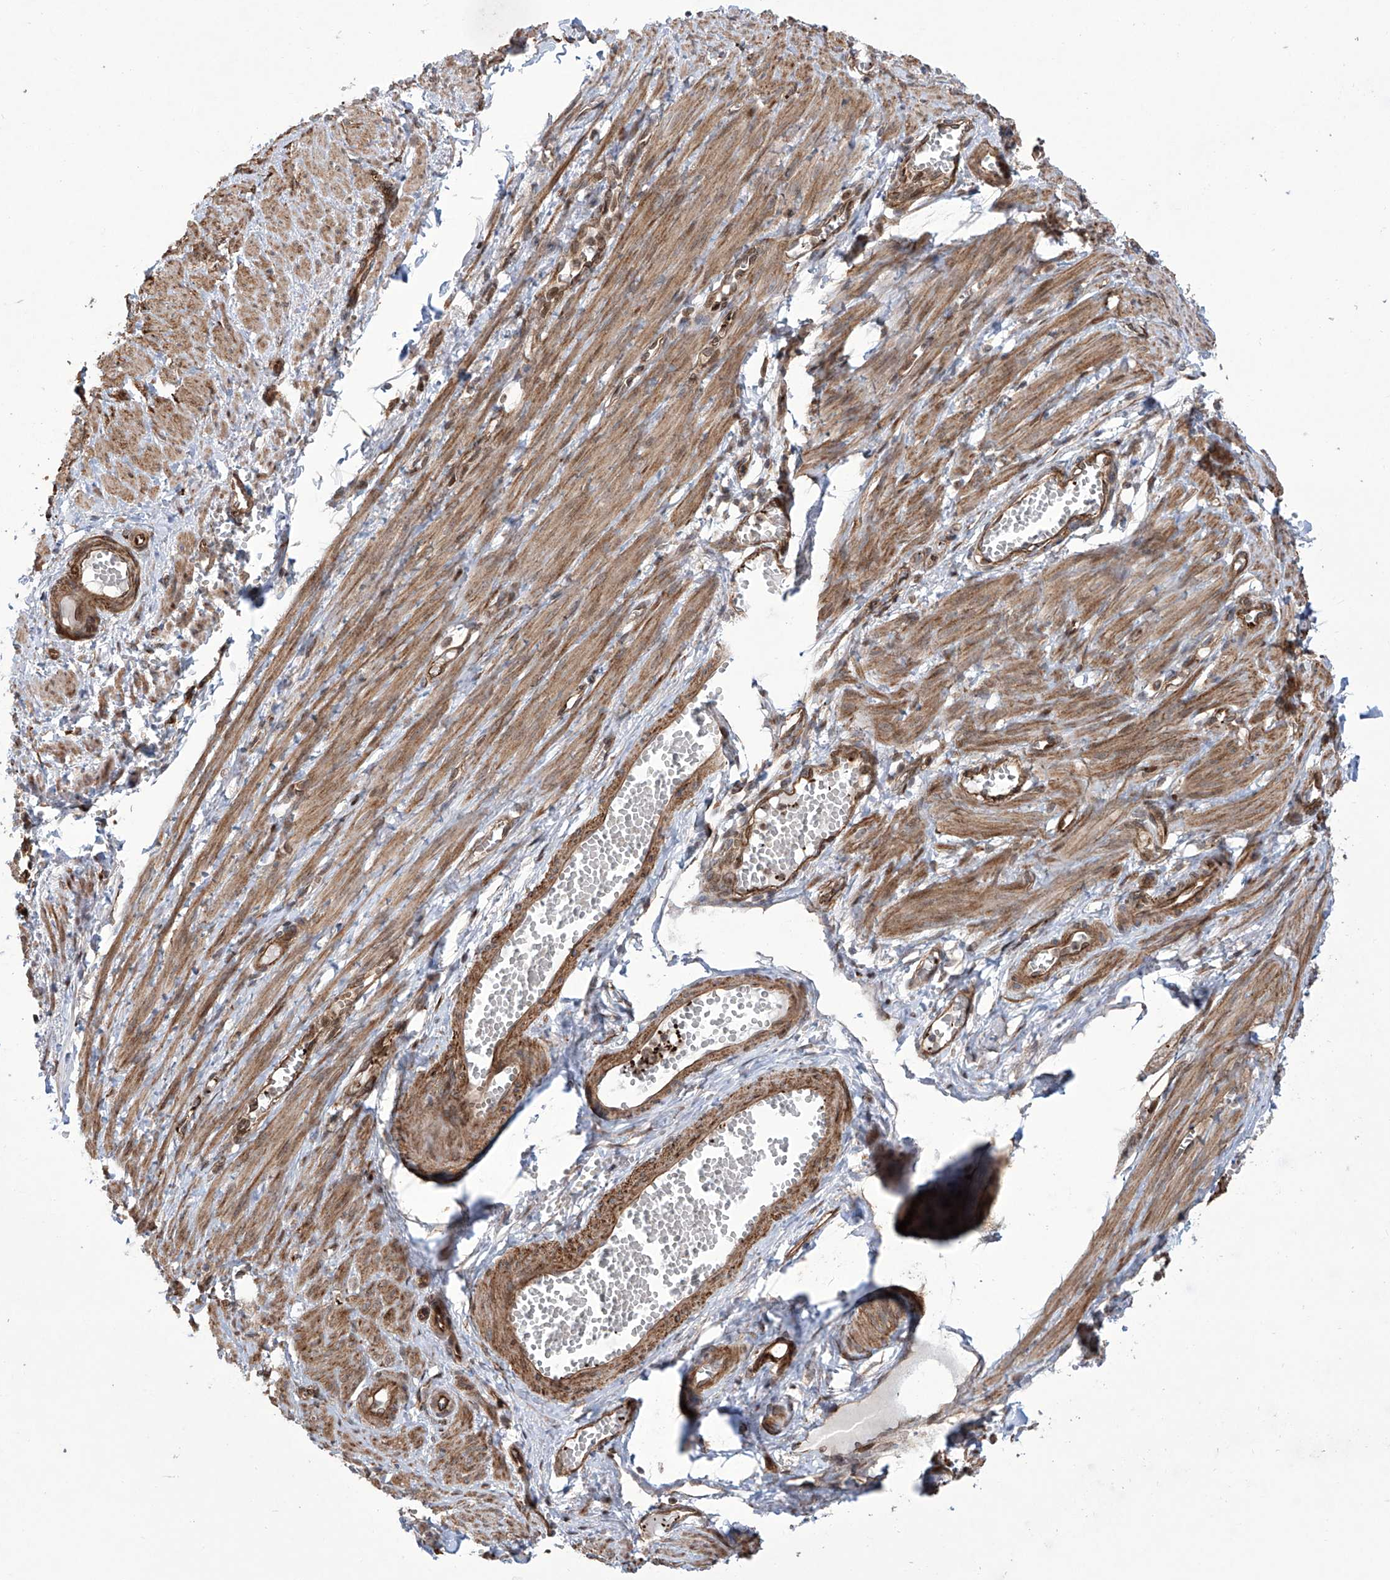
{"staining": {"intensity": "moderate", "quantity": ">75%", "location": "cytoplasmic/membranous"}, "tissue": "adipose tissue", "cell_type": "Adipocytes", "image_type": "normal", "snomed": [{"axis": "morphology", "description": "Normal tissue, NOS"}, {"axis": "topography", "description": "Smooth muscle"}, {"axis": "topography", "description": "Peripheral nerve tissue"}], "caption": "Immunohistochemical staining of normal adipose tissue reveals moderate cytoplasmic/membranous protein positivity in approximately >75% of adipocytes. Immunohistochemistry stains the protein of interest in brown and the nuclei are stained blue.", "gene": "APAF1", "patient": {"sex": "female", "age": 39}}